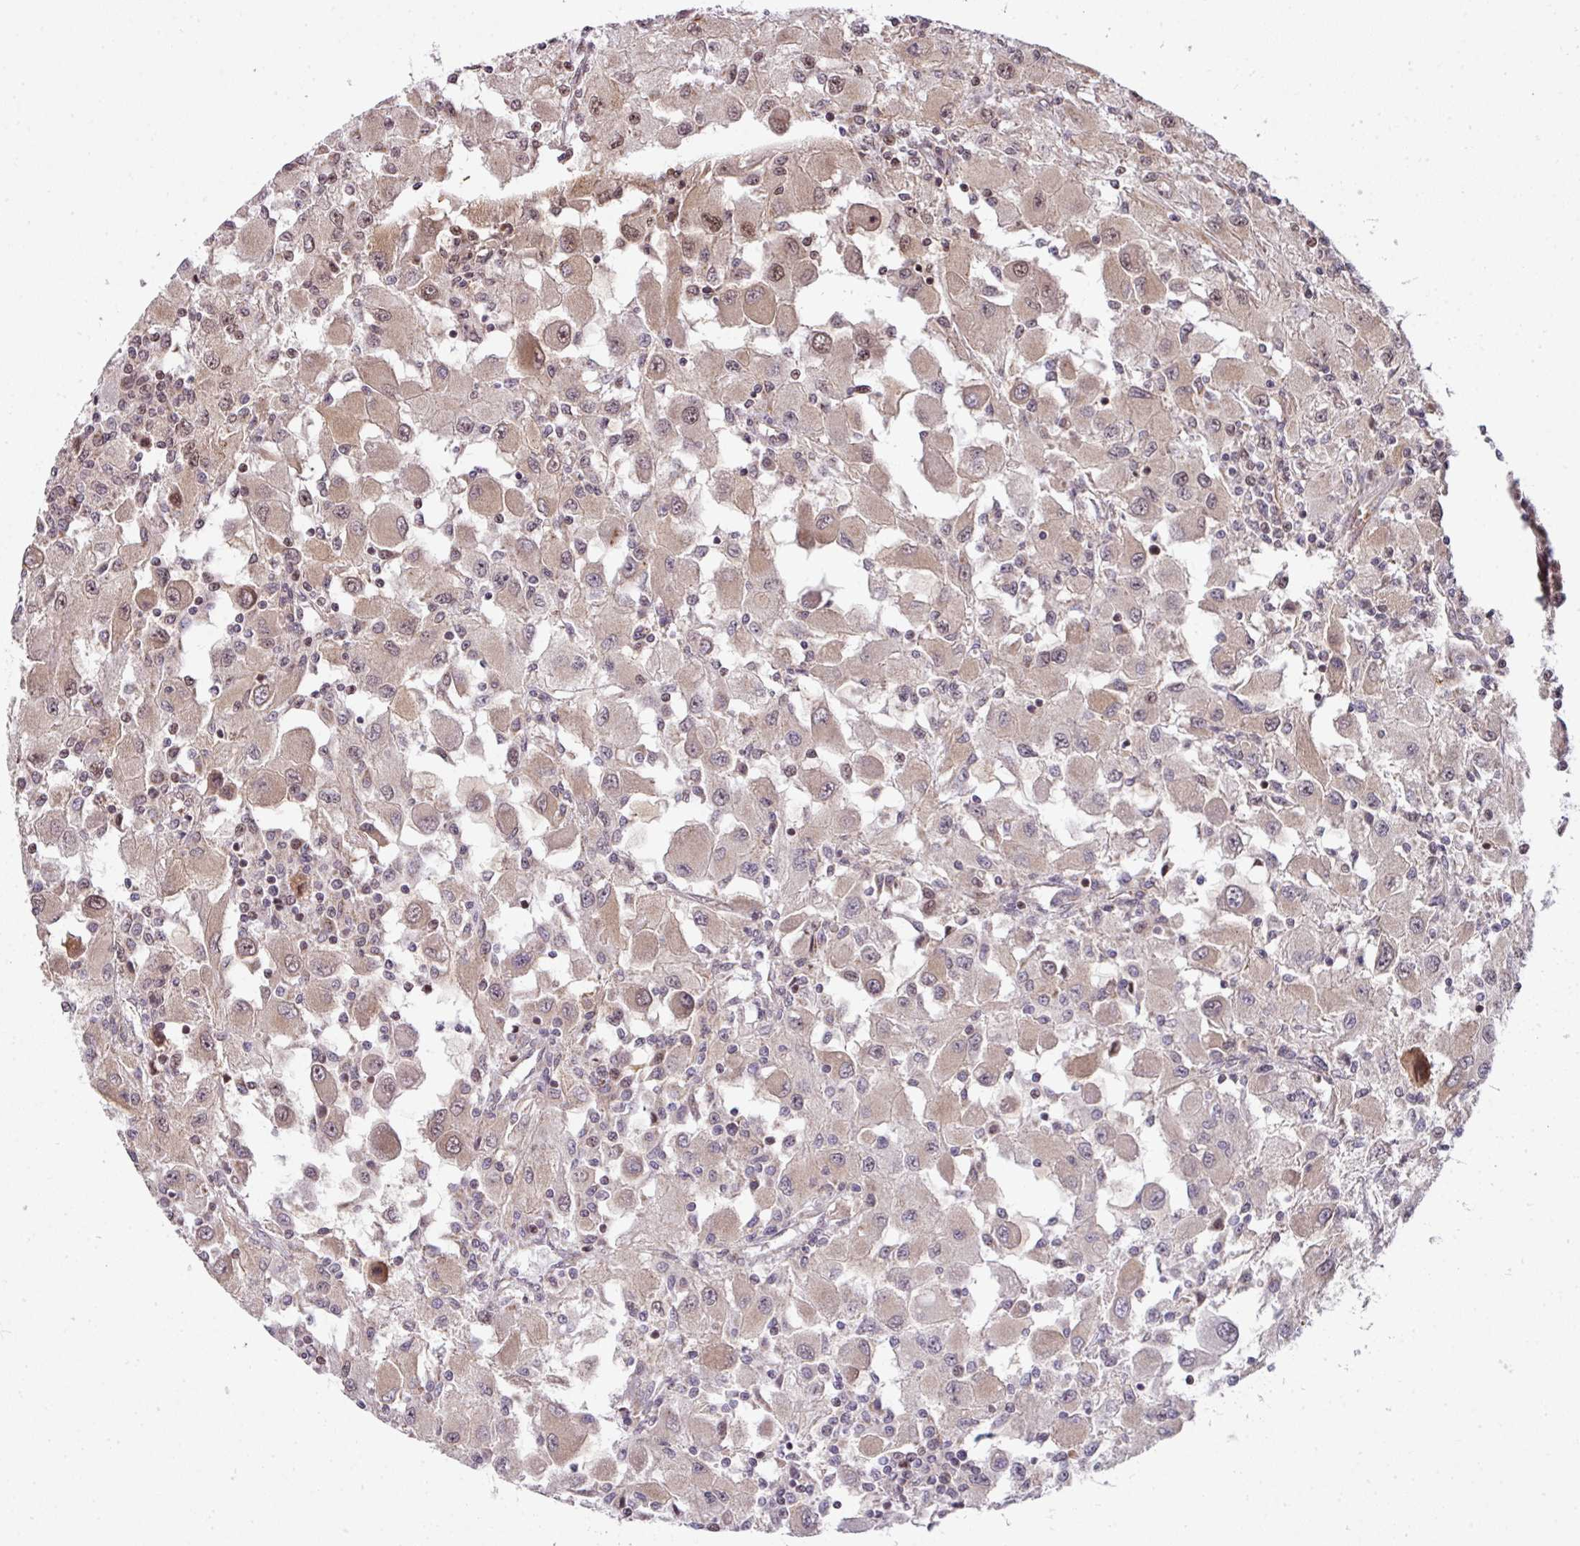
{"staining": {"intensity": "moderate", "quantity": "25%-75%", "location": "cytoplasmic/membranous,nuclear"}, "tissue": "renal cancer", "cell_type": "Tumor cells", "image_type": "cancer", "snomed": [{"axis": "morphology", "description": "Adenocarcinoma, NOS"}, {"axis": "topography", "description": "Kidney"}], "caption": "Moderate cytoplasmic/membranous and nuclear protein expression is present in approximately 25%-75% of tumor cells in renal adenocarcinoma. (Stains: DAB in brown, nuclei in blue, Microscopy: brightfield microscopy at high magnification).", "gene": "PLK1", "patient": {"sex": "female", "age": 67}}